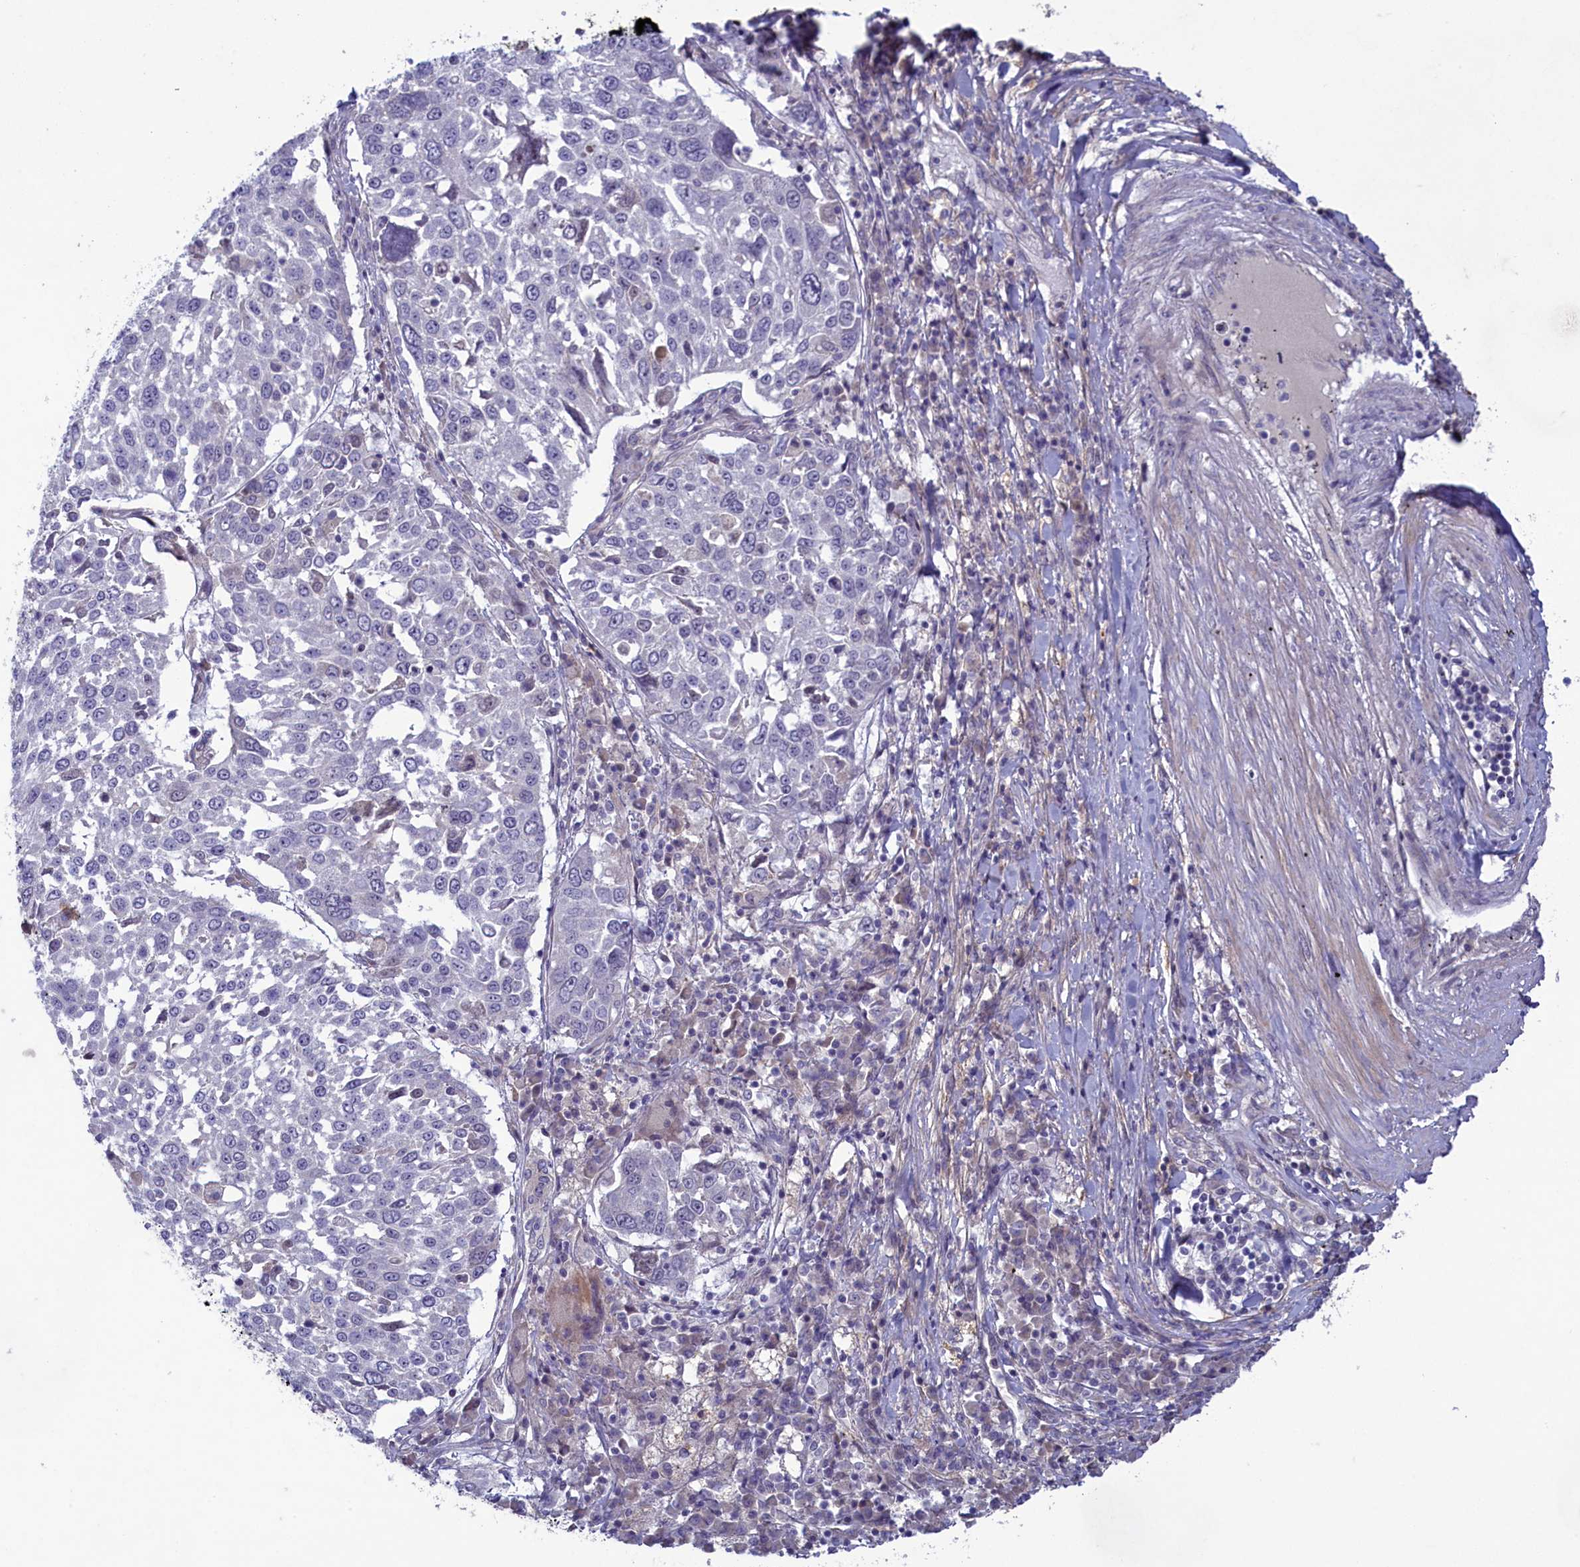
{"staining": {"intensity": "negative", "quantity": "none", "location": "none"}, "tissue": "lung cancer", "cell_type": "Tumor cells", "image_type": "cancer", "snomed": [{"axis": "morphology", "description": "Squamous cell carcinoma, NOS"}, {"axis": "topography", "description": "Lung"}], "caption": "Lung cancer (squamous cell carcinoma) stained for a protein using immunohistochemistry reveals no expression tumor cells.", "gene": "PLEKHG6", "patient": {"sex": "male", "age": 65}}